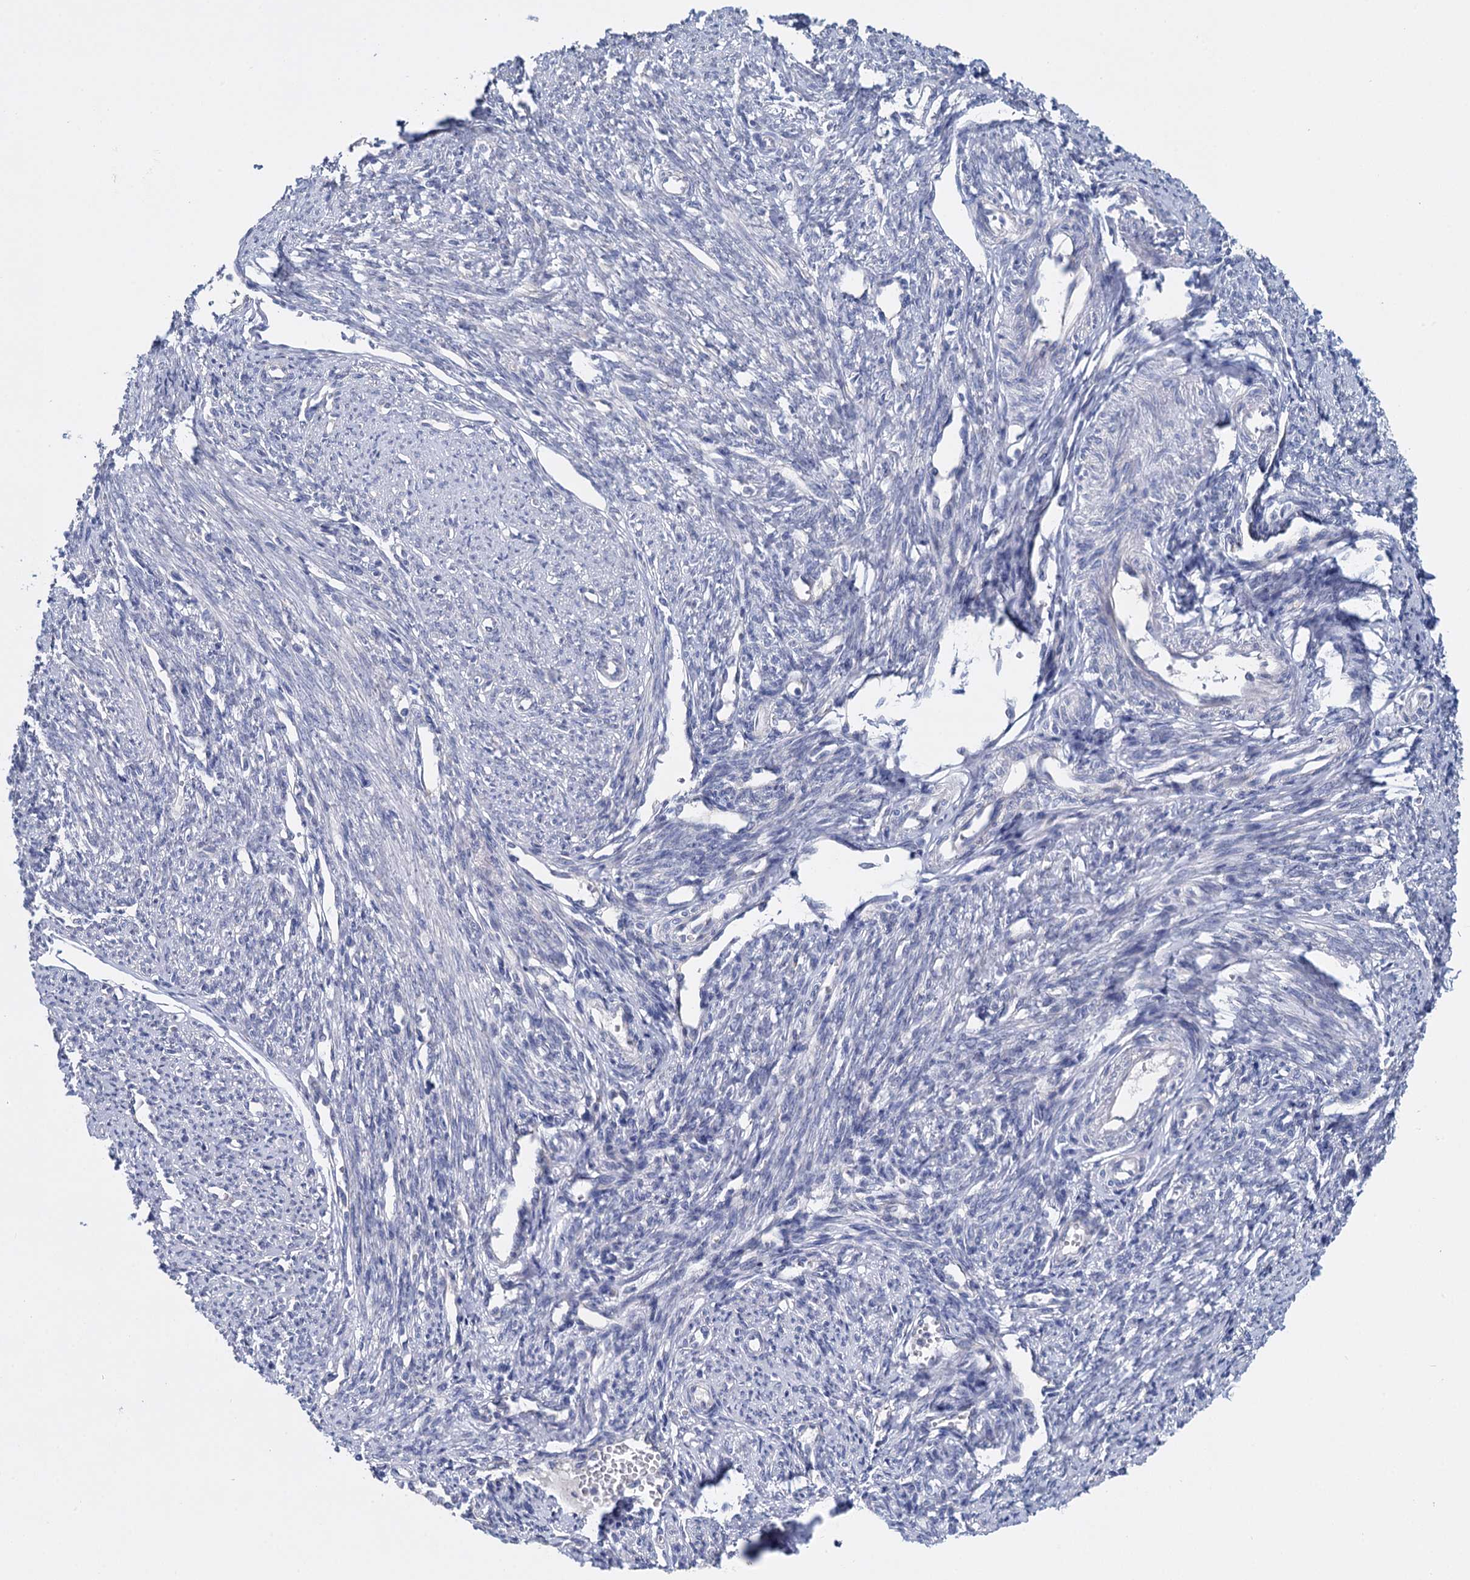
{"staining": {"intensity": "negative", "quantity": "none", "location": "none"}, "tissue": "smooth muscle", "cell_type": "Smooth muscle cells", "image_type": "normal", "snomed": [{"axis": "morphology", "description": "Normal tissue, NOS"}, {"axis": "topography", "description": "Smooth muscle"}, {"axis": "topography", "description": "Uterus"}], "caption": "The immunohistochemistry (IHC) image has no significant positivity in smooth muscle cells of smooth muscle. (DAB (3,3'-diaminobenzidine) immunohistochemistry (IHC), high magnification).", "gene": "GSTM2", "patient": {"sex": "female", "age": 59}}